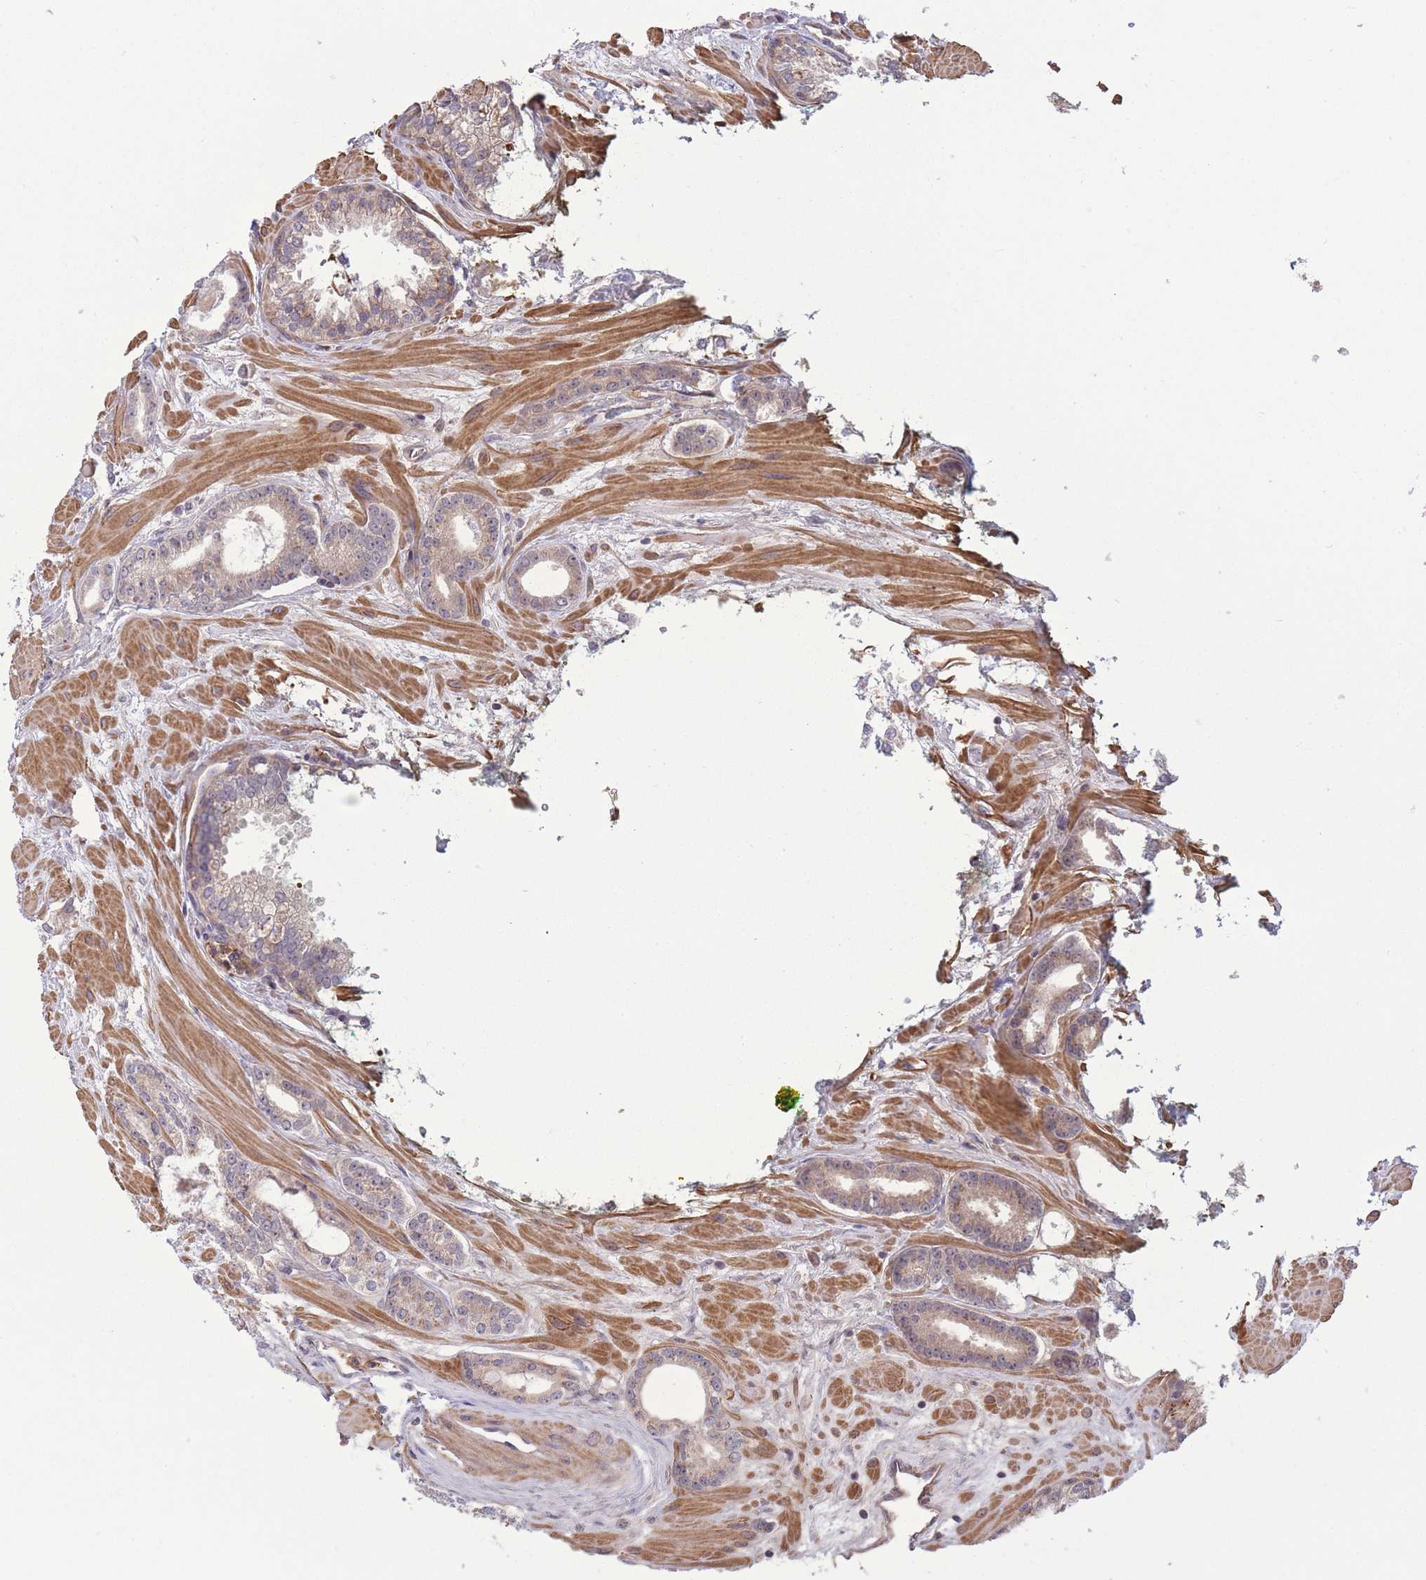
{"staining": {"intensity": "weak", "quantity": "<25%", "location": "cytoplasmic/membranous"}, "tissue": "prostate cancer", "cell_type": "Tumor cells", "image_type": "cancer", "snomed": [{"axis": "morphology", "description": "Adenocarcinoma, Low grade"}, {"axis": "topography", "description": "Prostate"}], "caption": "IHC histopathology image of neoplastic tissue: human prostate cancer (adenocarcinoma (low-grade)) stained with DAB reveals no significant protein positivity in tumor cells. (DAB (3,3'-diaminobenzidine) immunohistochemistry with hematoxylin counter stain).", "gene": "ZNF304", "patient": {"sex": "male", "age": 60}}